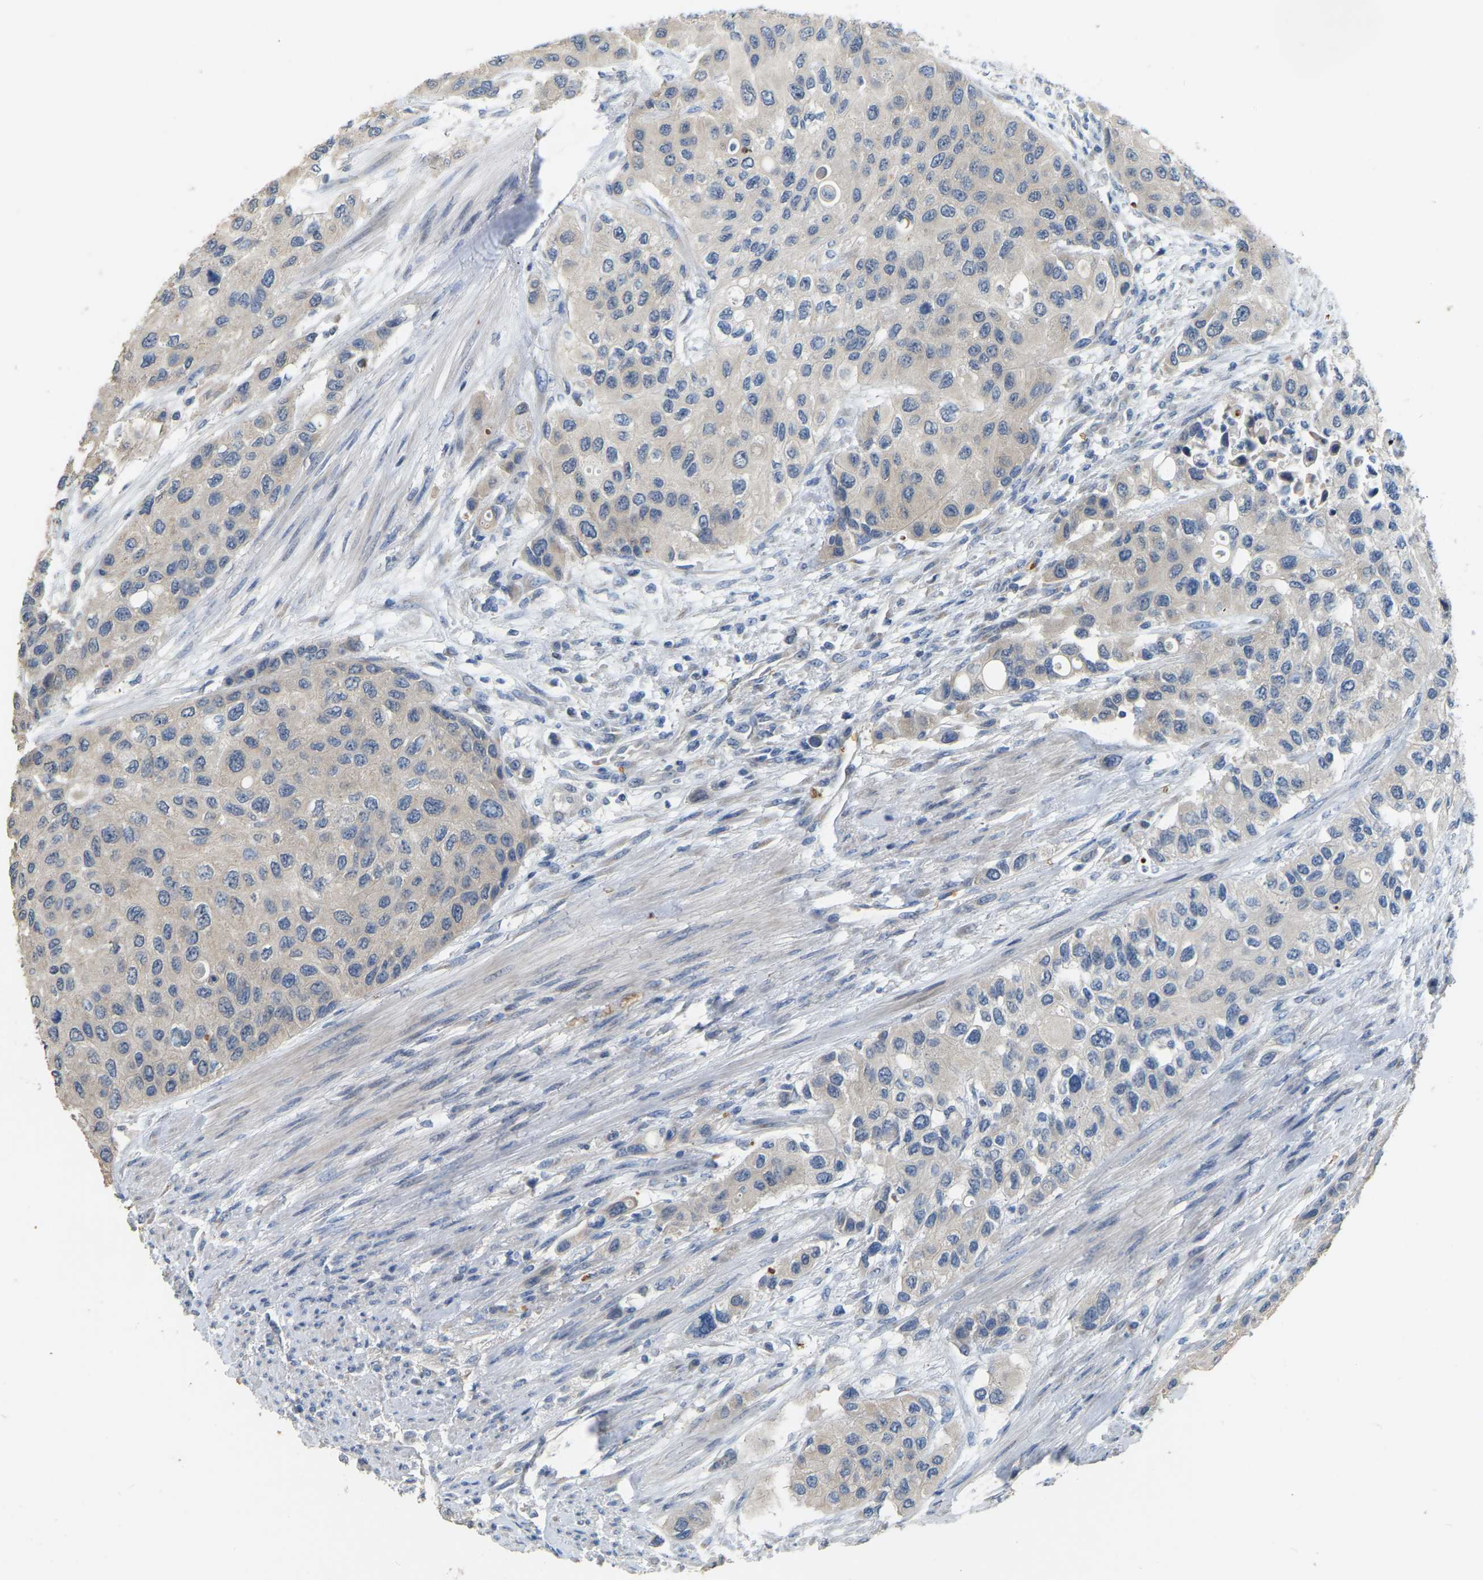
{"staining": {"intensity": "negative", "quantity": "none", "location": "none"}, "tissue": "urothelial cancer", "cell_type": "Tumor cells", "image_type": "cancer", "snomed": [{"axis": "morphology", "description": "Urothelial carcinoma, High grade"}, {"axis": "topography", "description": "Urinary bladder"}], "caption": "Immunohistochemistry (IHC) histopathology image of neoplastic tissue: human urothelial cancer stained with DAB (3,3'-diaminobenzidine) demonstrates no significant protein expression in tumor cells. (DAB immunohistochemistry (IHC) visualized using brightfield microscopy, high magnification).", "gene": "CFAP298", "patient": {"sex": "female", "age": 56}}